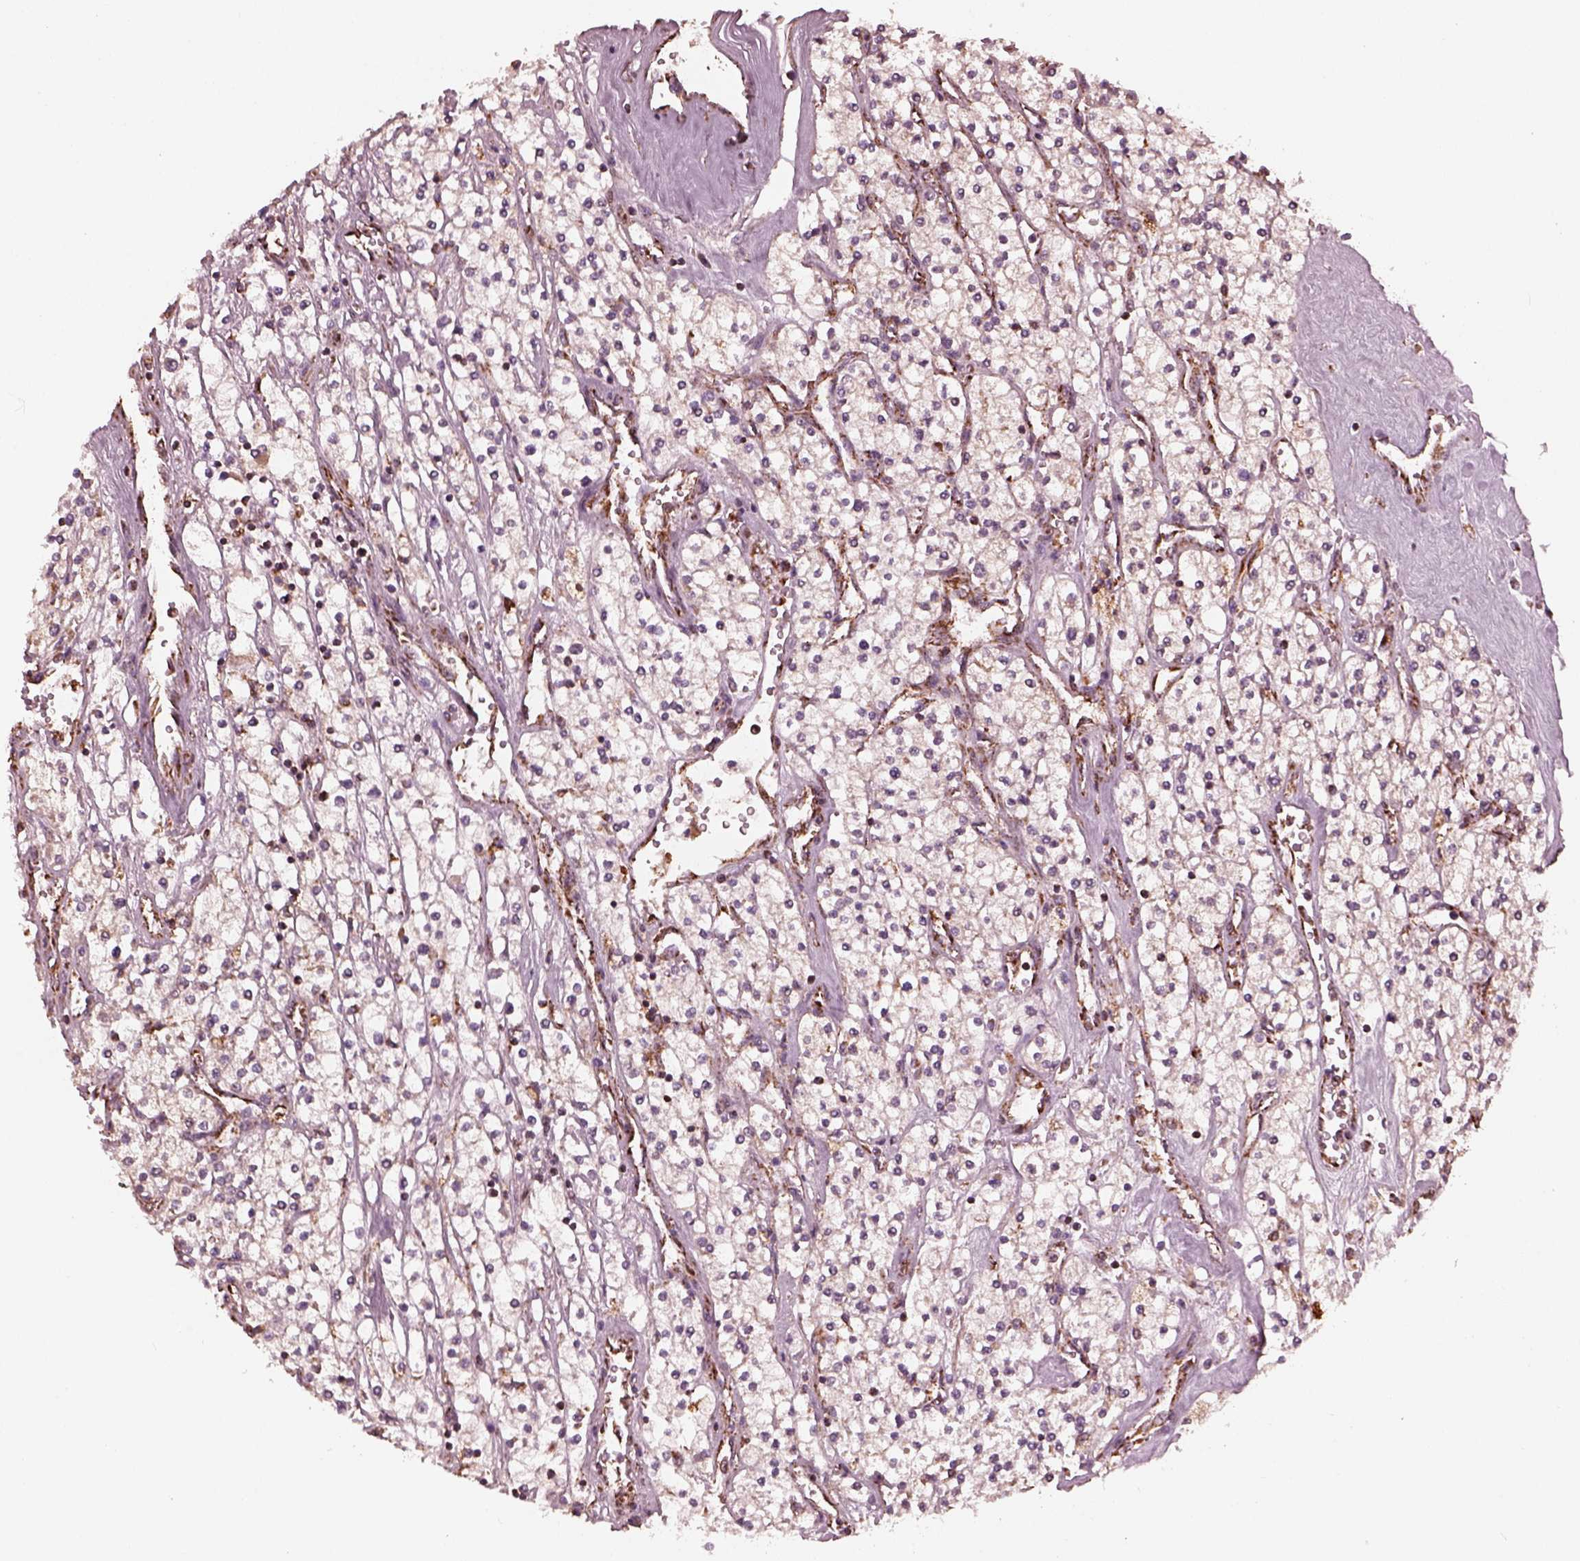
{"staining": {"intensity": "moderate", "quantity": "<25%", "location": "cytoplasmic/membranous"}, "tissue": "renal cancer", "cell_type": "Tumor cells", "image_type": "cancer", "snomed": [{"axis": "morphology", "description": "Adenocarcinoma, NOS"}, {"axis": "topography", "description": "Kidney"}], "caption": "Immunohistochemical staining of human renal adenocarcinoma shows low levels of moderate cytoplasmic/membranous staining in about <25% of tumor cells. (DAB IHC, brown staining for protein, blue staining for nuclei).", "gene": "NDUFB10", "patient": {"sex": "male", "age": 80}}